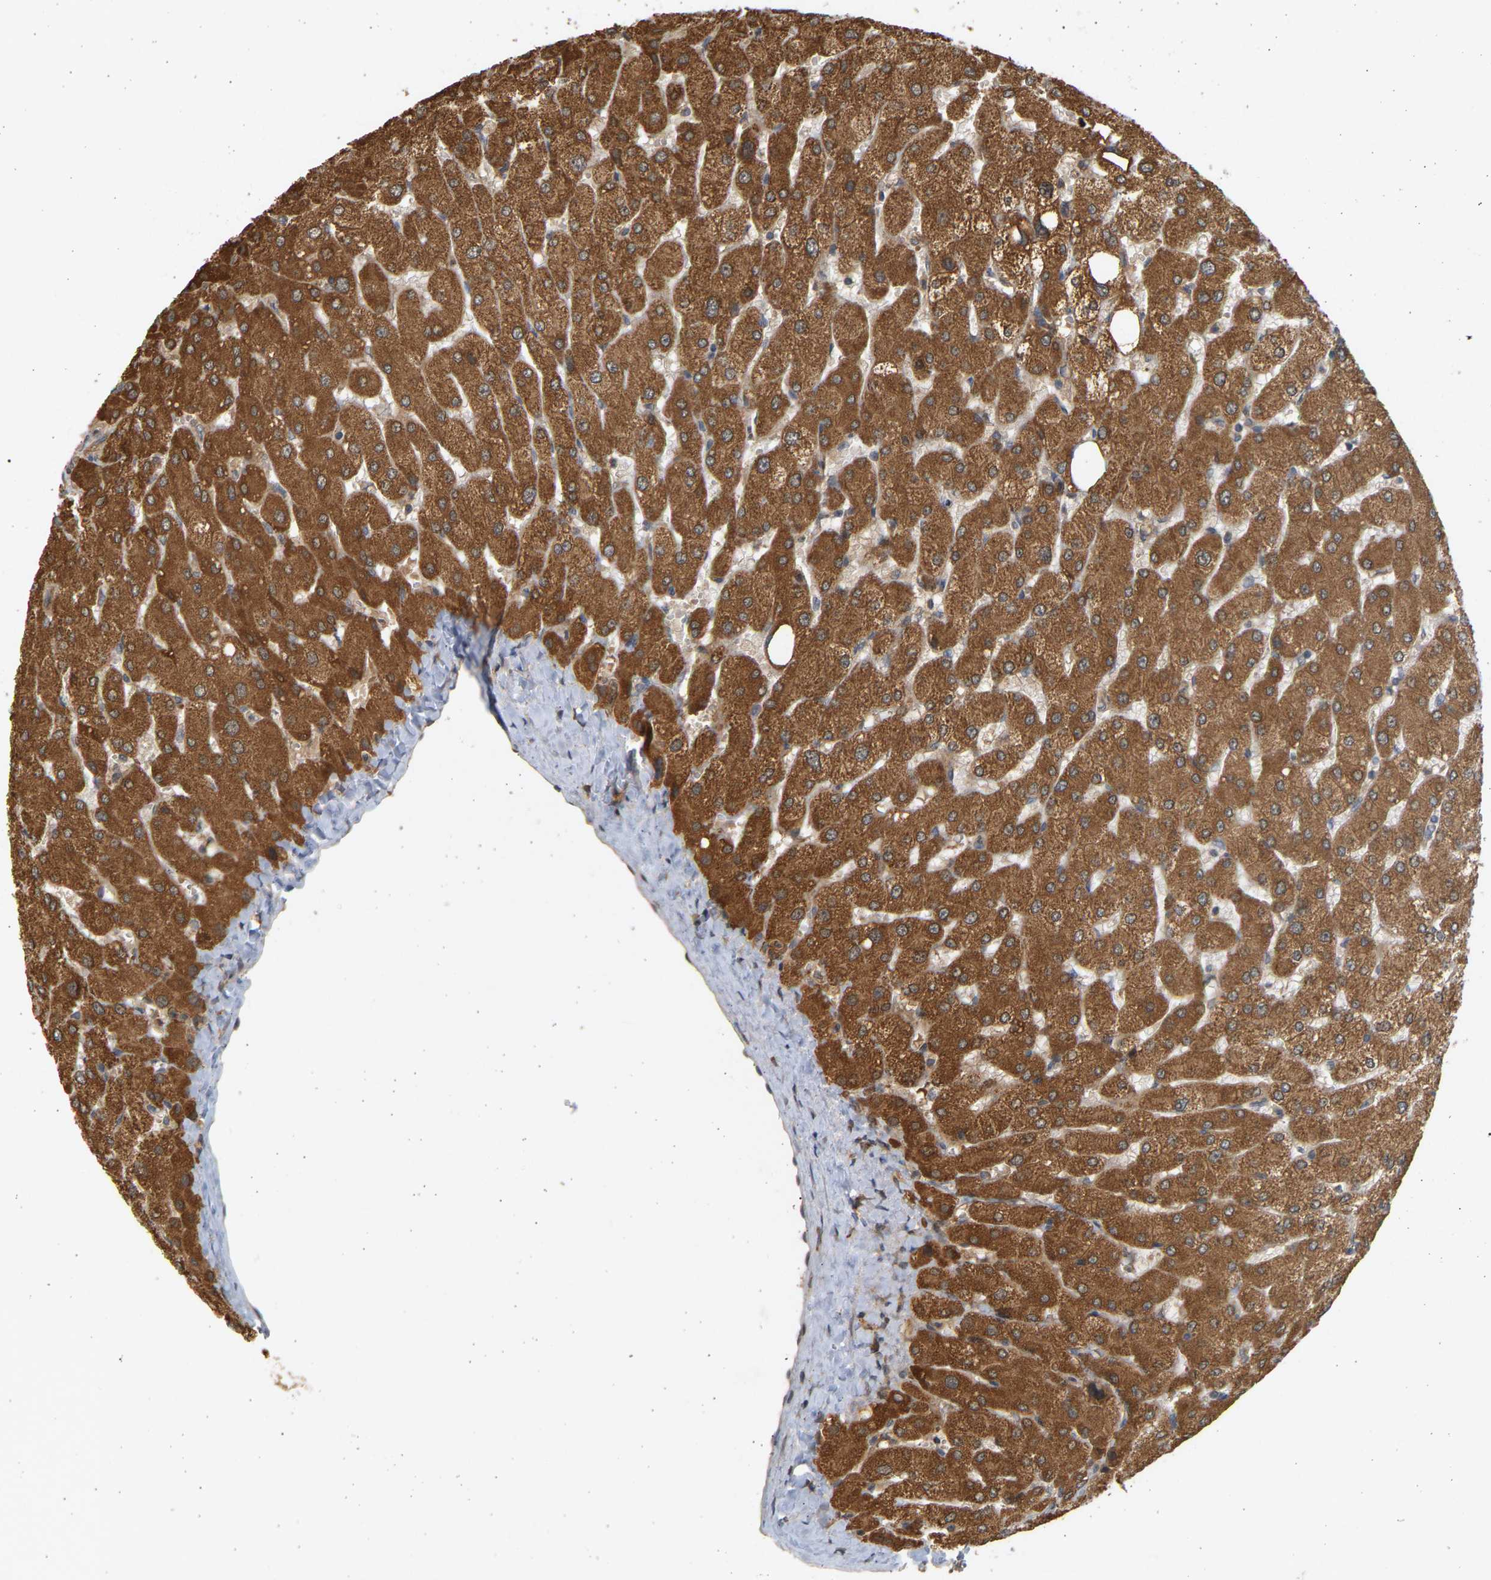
{"staining": {"intensity": "moderate", "quantity": ">75%", "location": "cytoplasmic/membranous"}, "tissue": "liver", "cell_type": "Cholangiocytes", "image_type": "normal", "snomed": [{"axis": "morphology", "description": "Normal tissue, NOS"}, {"axis": "topography", "description": "Liver"}], "caption": "Cholangiocytes demonstrate moderate cytoplasmic/membranous expression in approximately >75% of cells in unremarkable liver. The staining is performed using DAB (3,3'-diaminobenzidine) brown chromogen to label protein expression. The nuclei are counter-stained blue using hematoxylin.", "gene": "B4GALT6", "patient": {"sex": "male", "age": 55}}